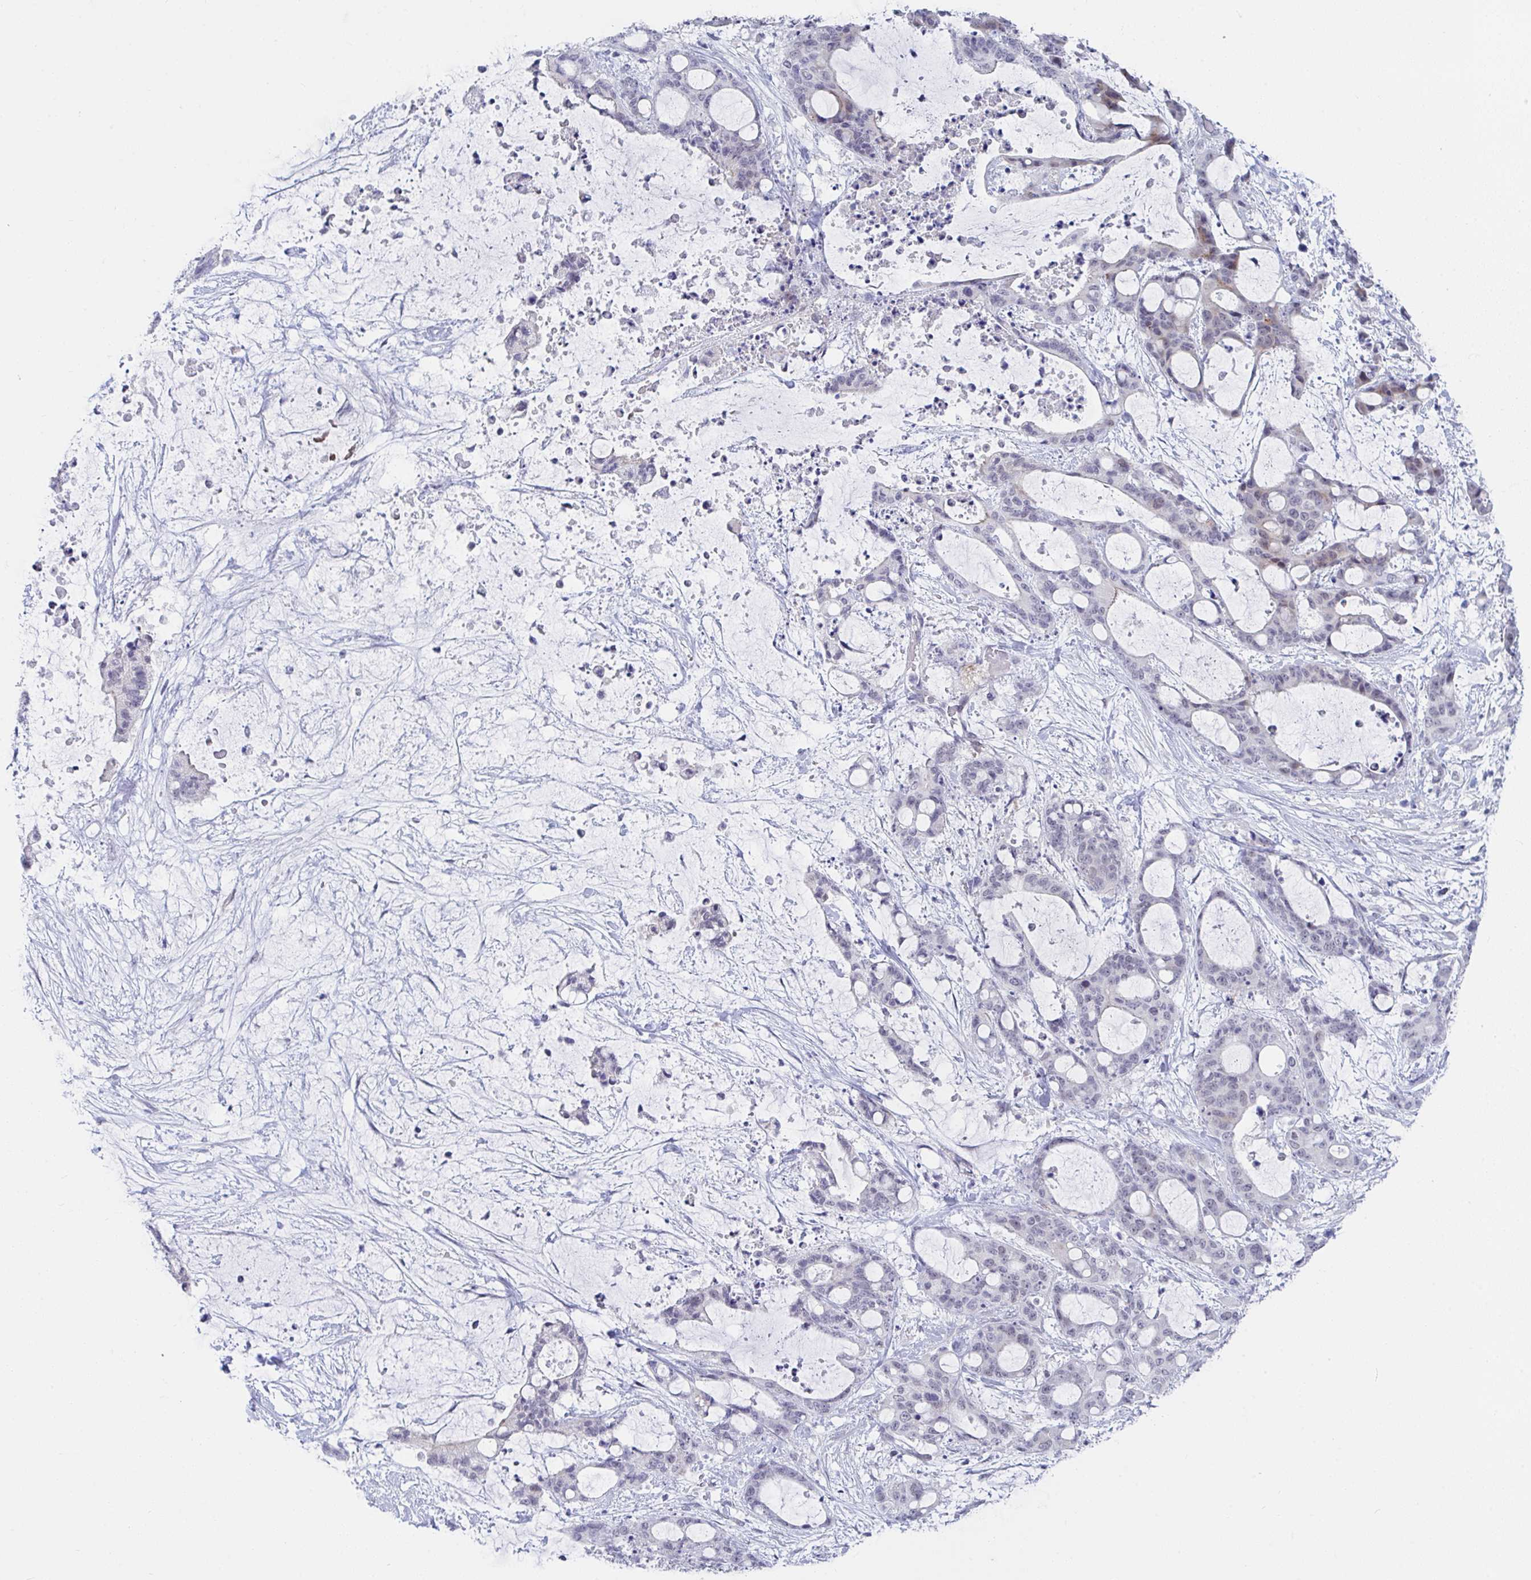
{"staining": {"intensity": "weak", "quantity": "<25%", "location": "cytoplasmic/membranous"}, "tissue": "liver cancer", "cell_type": "Tumor cells", "image_type": "cancer", "snomed": [{"axis": "morphology", "description": "Normal tissue, NOS"}, {"axis": "morphology", "description": "Cholangiocarcinoma"}, {"axis": "topography", "description": "Liver"}, {"axis": "topography", "description": "Peripheral nerve tissue"}], "caption": "Tumor cells are negative for brown protein staining in liver cancer (cholangiocarcinoma).", "gene": "DAOA", "patient": {"sex": "female", "age": 73}}